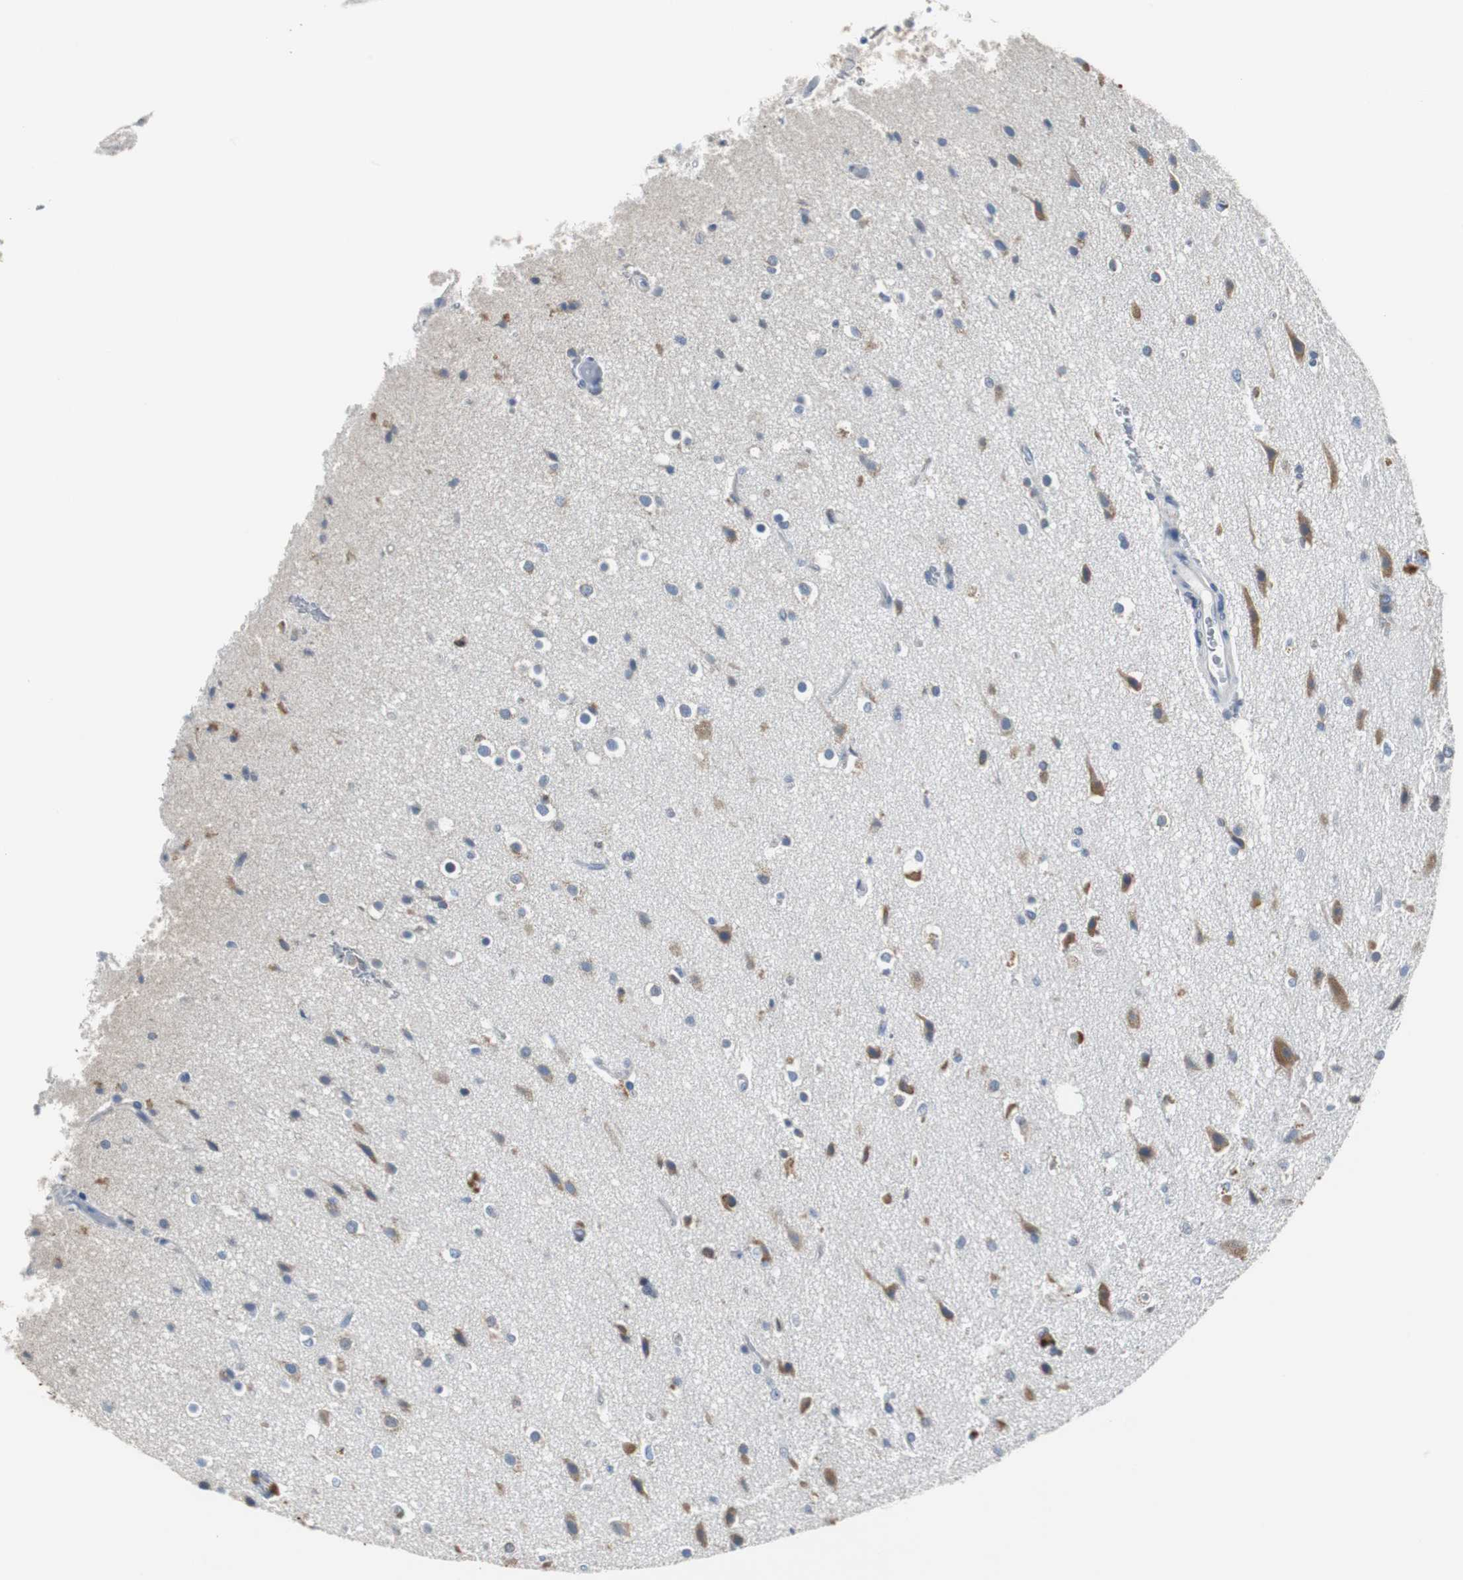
{"staining": {"intensity": "moderate", "quantity": "<25%", "location": "cytoplasmic/membranous"}, "tissue": "glioma", "cell_type": "Tumor cells", "image_type": "cancer", "snomed": [{"axis": "morphology", "description": "Normal tissue, NOS"}, {"axis": "morphology", "description": "Glioma, malignant, High grade"}, {"axis": "topography", "description": "Cerebral cortex"}], "caption": "A high-resolution photomicrograph shows IHC staining of glioma, which displays moderate cytoplasmic/membranous staining in approximately <25% of tumor cells.", "gene": "PDIA4", "patient": {"sex": "male", "age": 77}}